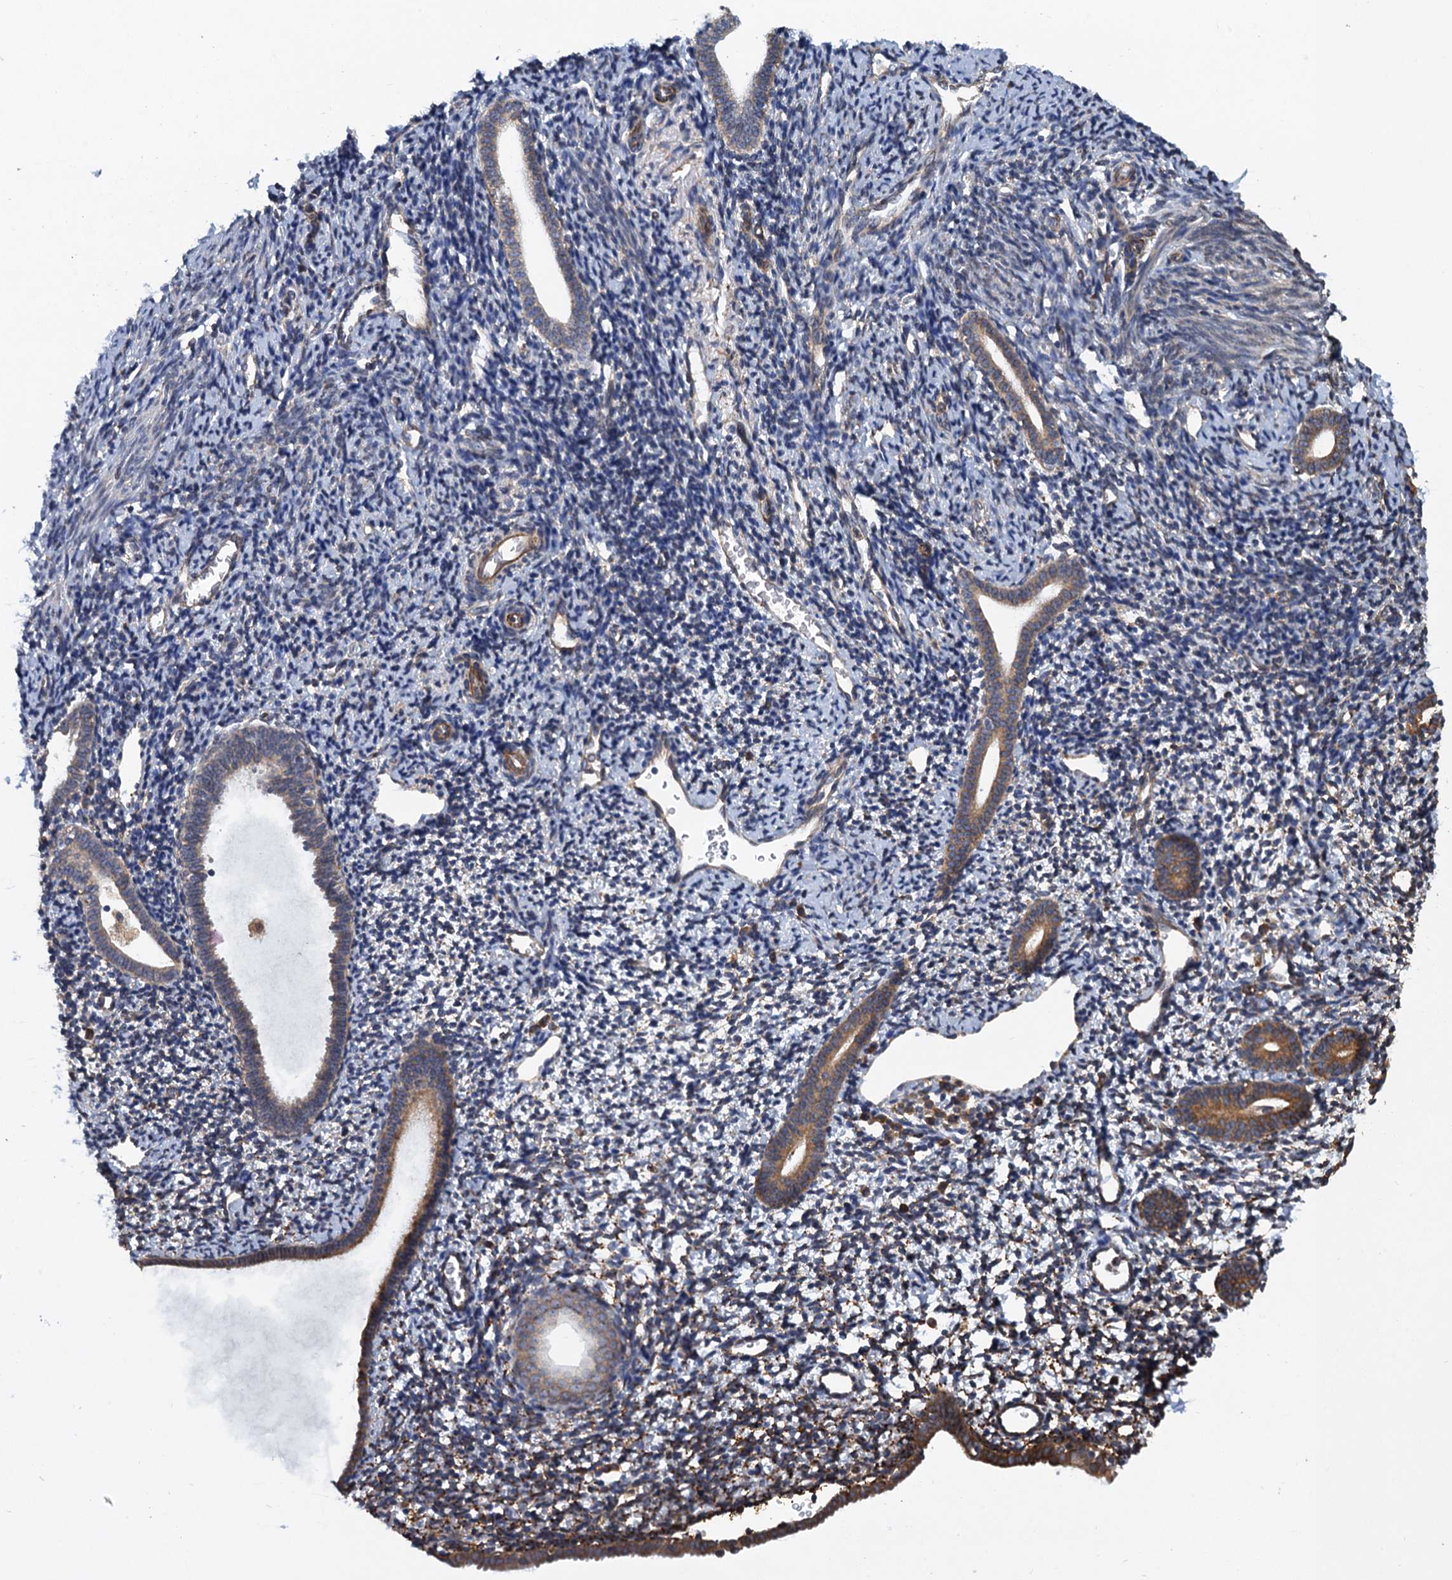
{"staining": {"intensity": "weak", "quantity": "<25%", "location": "cytoplasmic/membranous"}, "tissue": "endometrium", "cell_type": "Cells in endometrial stroma", "image_type": "normal", "snomed": [{"axis": "morphology", "description": "Normal tissue, NOS"}, {"axis": "topography", "description": "Endometrium"}], "caption": "A micrograph of endometrium stained for a protein exhibits no brown staining in cells in endometrial stroma. (DAB IHC with hematoxylin counter stain).", "gene": "ARMC5", "patient": {"sex": "female", "age": 56}}